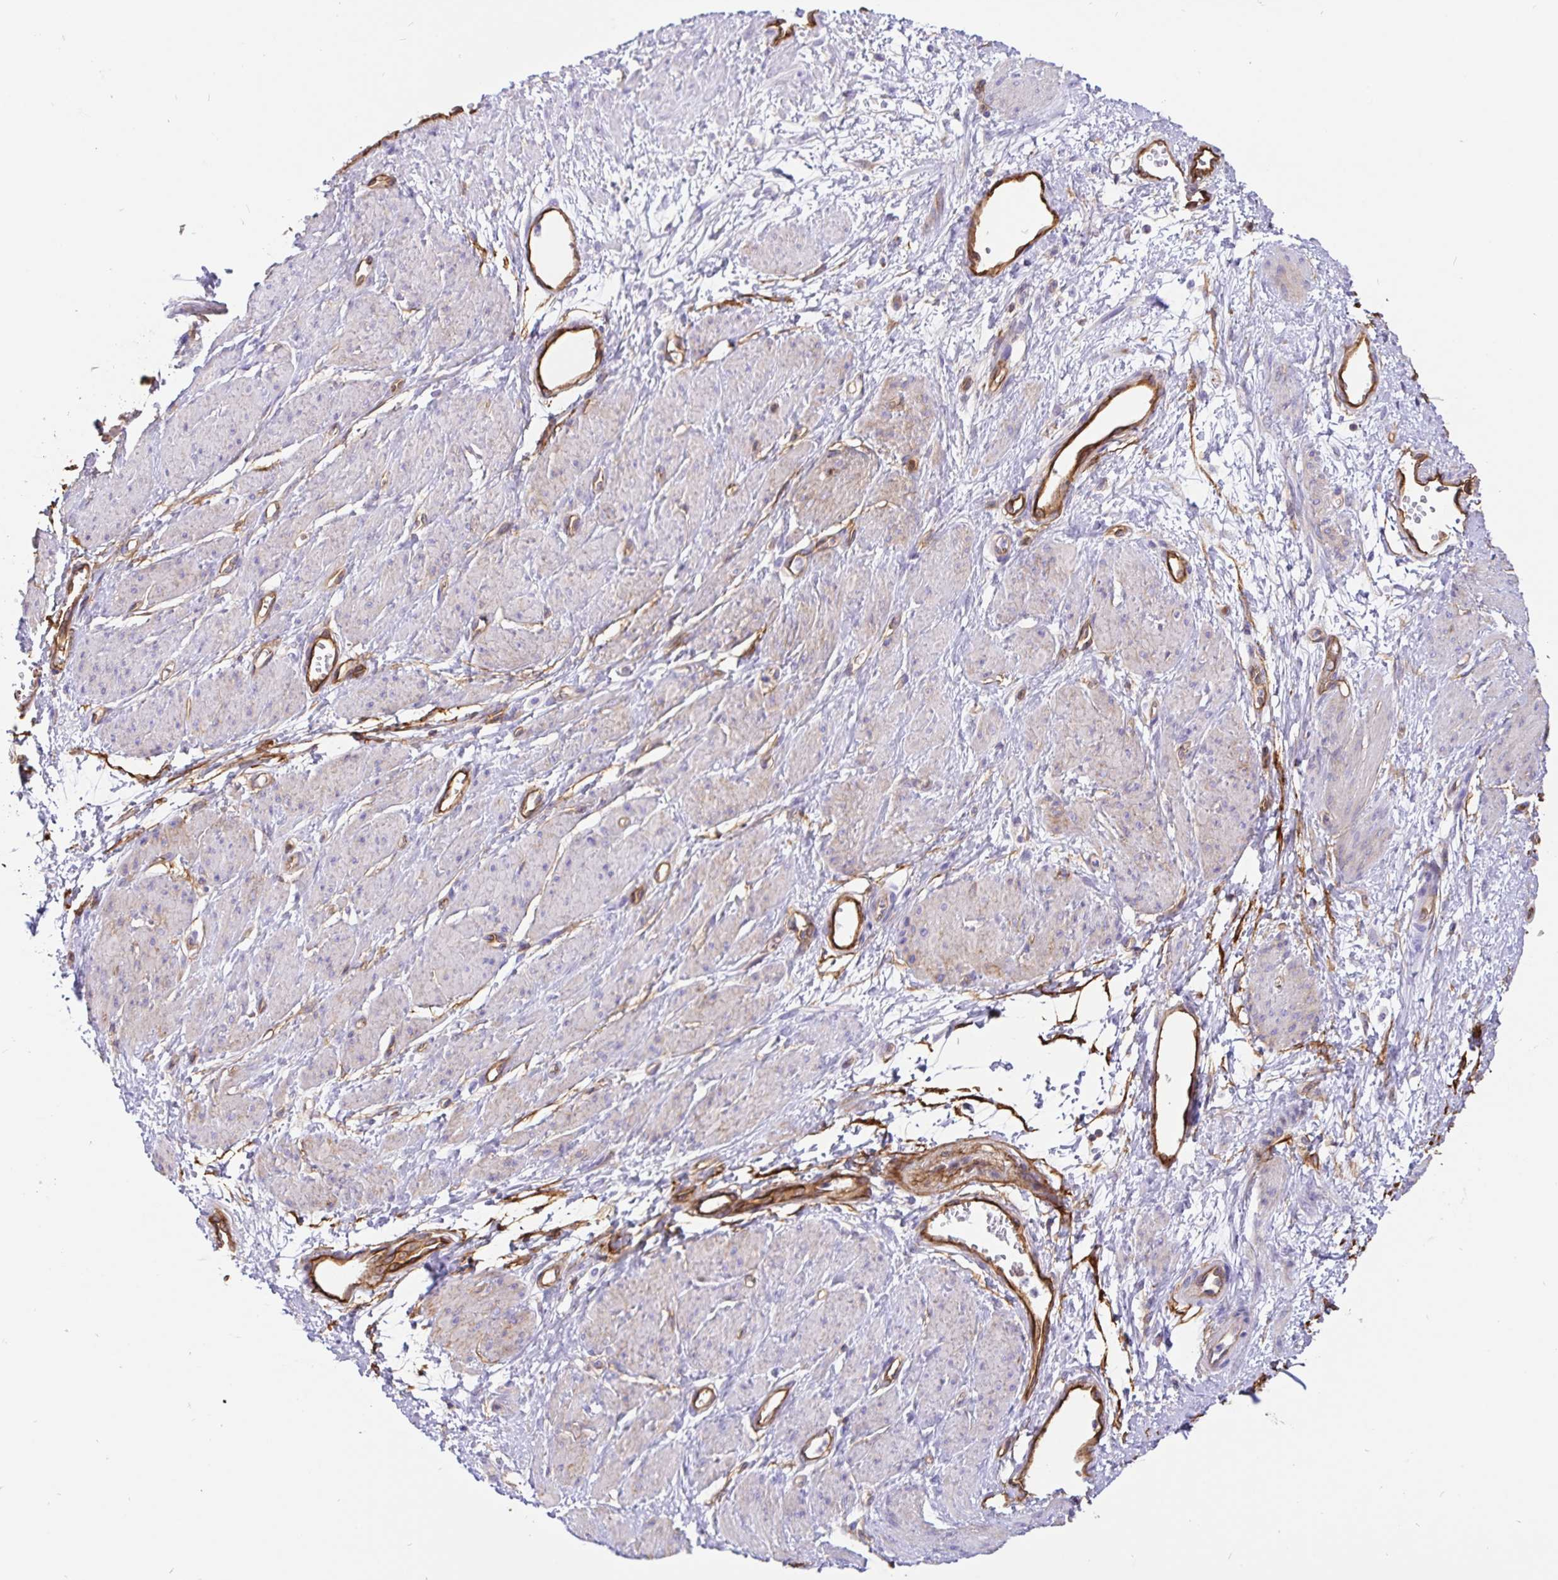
{"staining": {"intensity": "negative", "quantity": "none", "location": "none"}, "tissue": "smooth muscle", "cell_type": "Smooth muscle cells", "image_type": "normal", "snomed": [{"axis": "morphology", "description": "Normal tissue, NOS"}, {"axis": "topography", "description": "Smooth muscle"}, {"axis": "topography", "description": "Uterus"}], "caption": "The histopathology image exhibits no staining of smooth muscle cells in unremarkable smooth muscle. The staining was performed using DAB (3,3'-diaminobenzidine) to visualize the protein expression in brown, while the nuclei were stained in blue with hematoxylin (Magnification: 20x).", "gene": "ANXA2", "patient": {"sex": "female", "age": 39}}